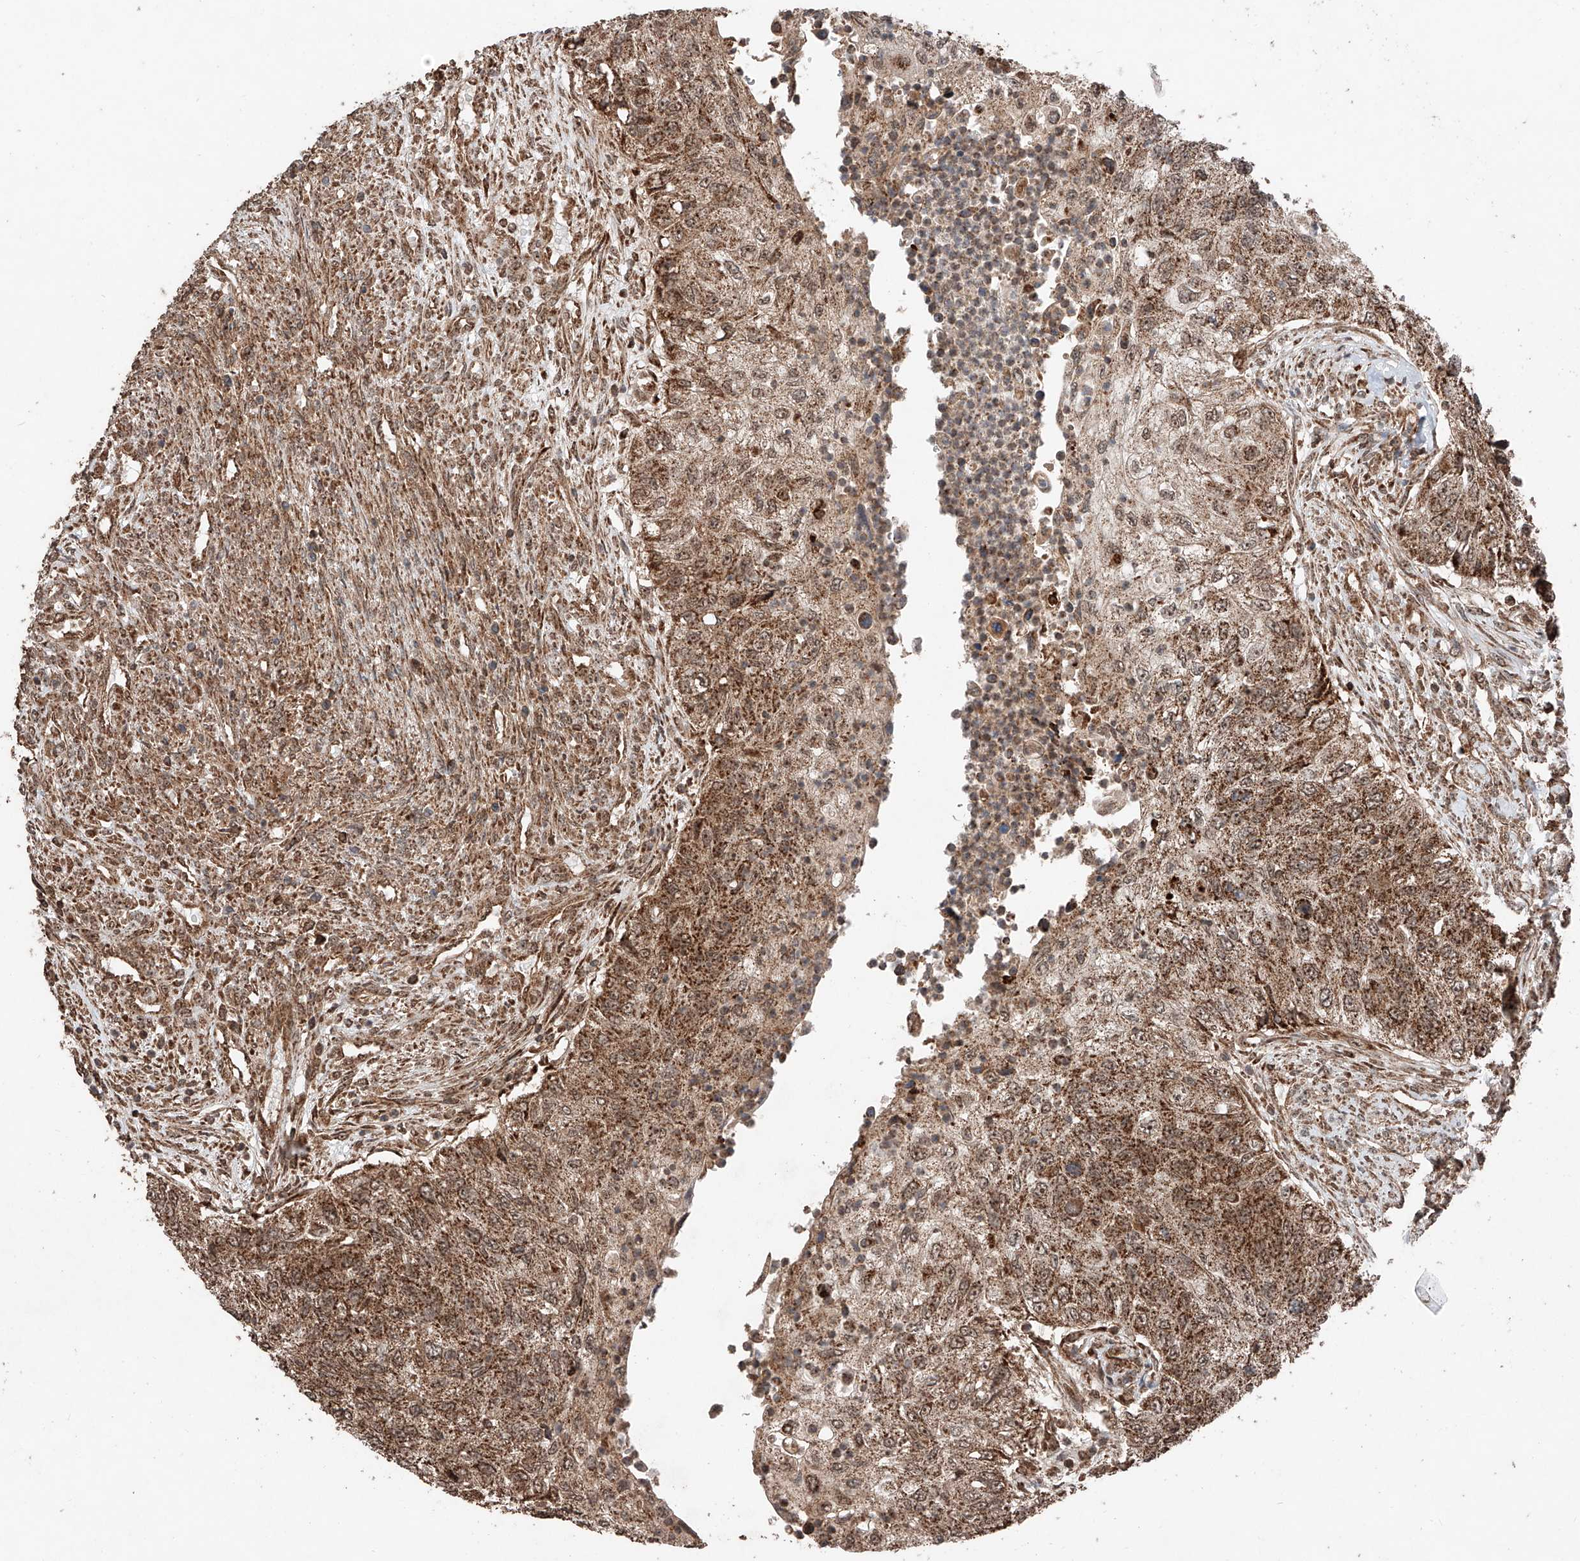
{"staining": {"intensity": "moderate", "quantity": ">75%", "location": "cytoplasmic/membranous,nuclear"}, "tissue": "urothelial cancer", "cell_type": "Tumor cells", "image_type": "cancer", "snomed": [{"axis": "morphology", "description": "Urothelial carcinoma, High grade"}, {"axis": "topography", "description": "Urinary bladder"}], "caption": "Moderate cytoplasmic/membranous and nuclear positivity for a protein is present in approximately >75% of tumor cells of high-grade urothelial carcinoma using immunohistochemistry (IHC).", "gene": "ZSCAN29", "patient": {"sex": "female", "age": 60}}